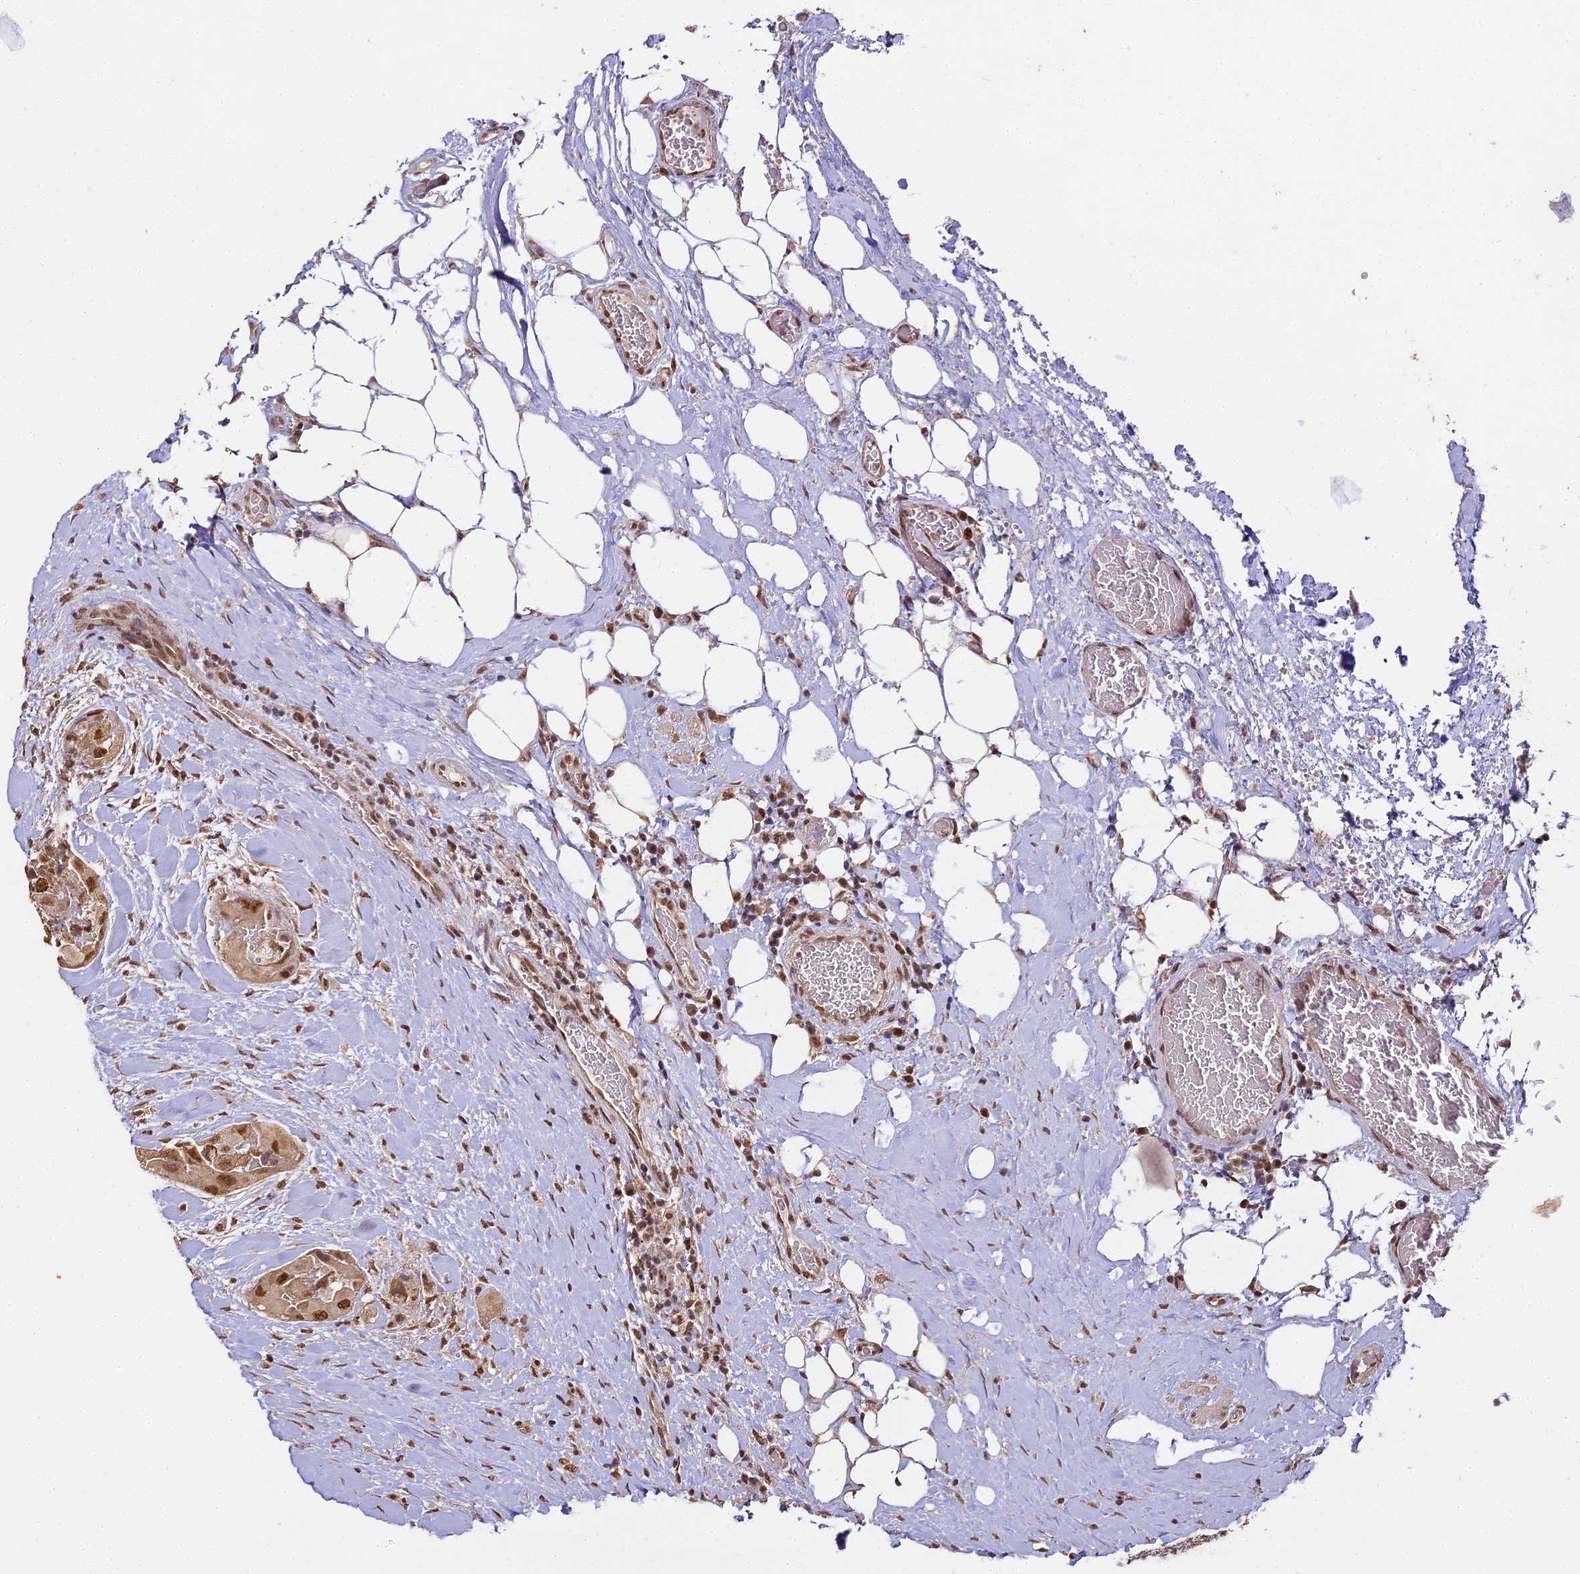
{"staining": {"intensity": "strong", "quantity": ">75%", "location": "nuclear"}, "tissue": "thyroid cancer", "cell_type": "Tumor cells", "image_type": "cancer", "snomed": [{"axis": "morphology", "description": "Papillary adenocarcinoma, NOS"}, {"axis": "topography", "description": "Thyroid gland"}], "caption": "This is an image of immunohistochemistry staining of thyroid papillary adenocarcinoma, which shows strong expression in the nuclear of tumor cells.", "gene": "HNRNPA1", "patient": {"sex": "female", "age": 59}}